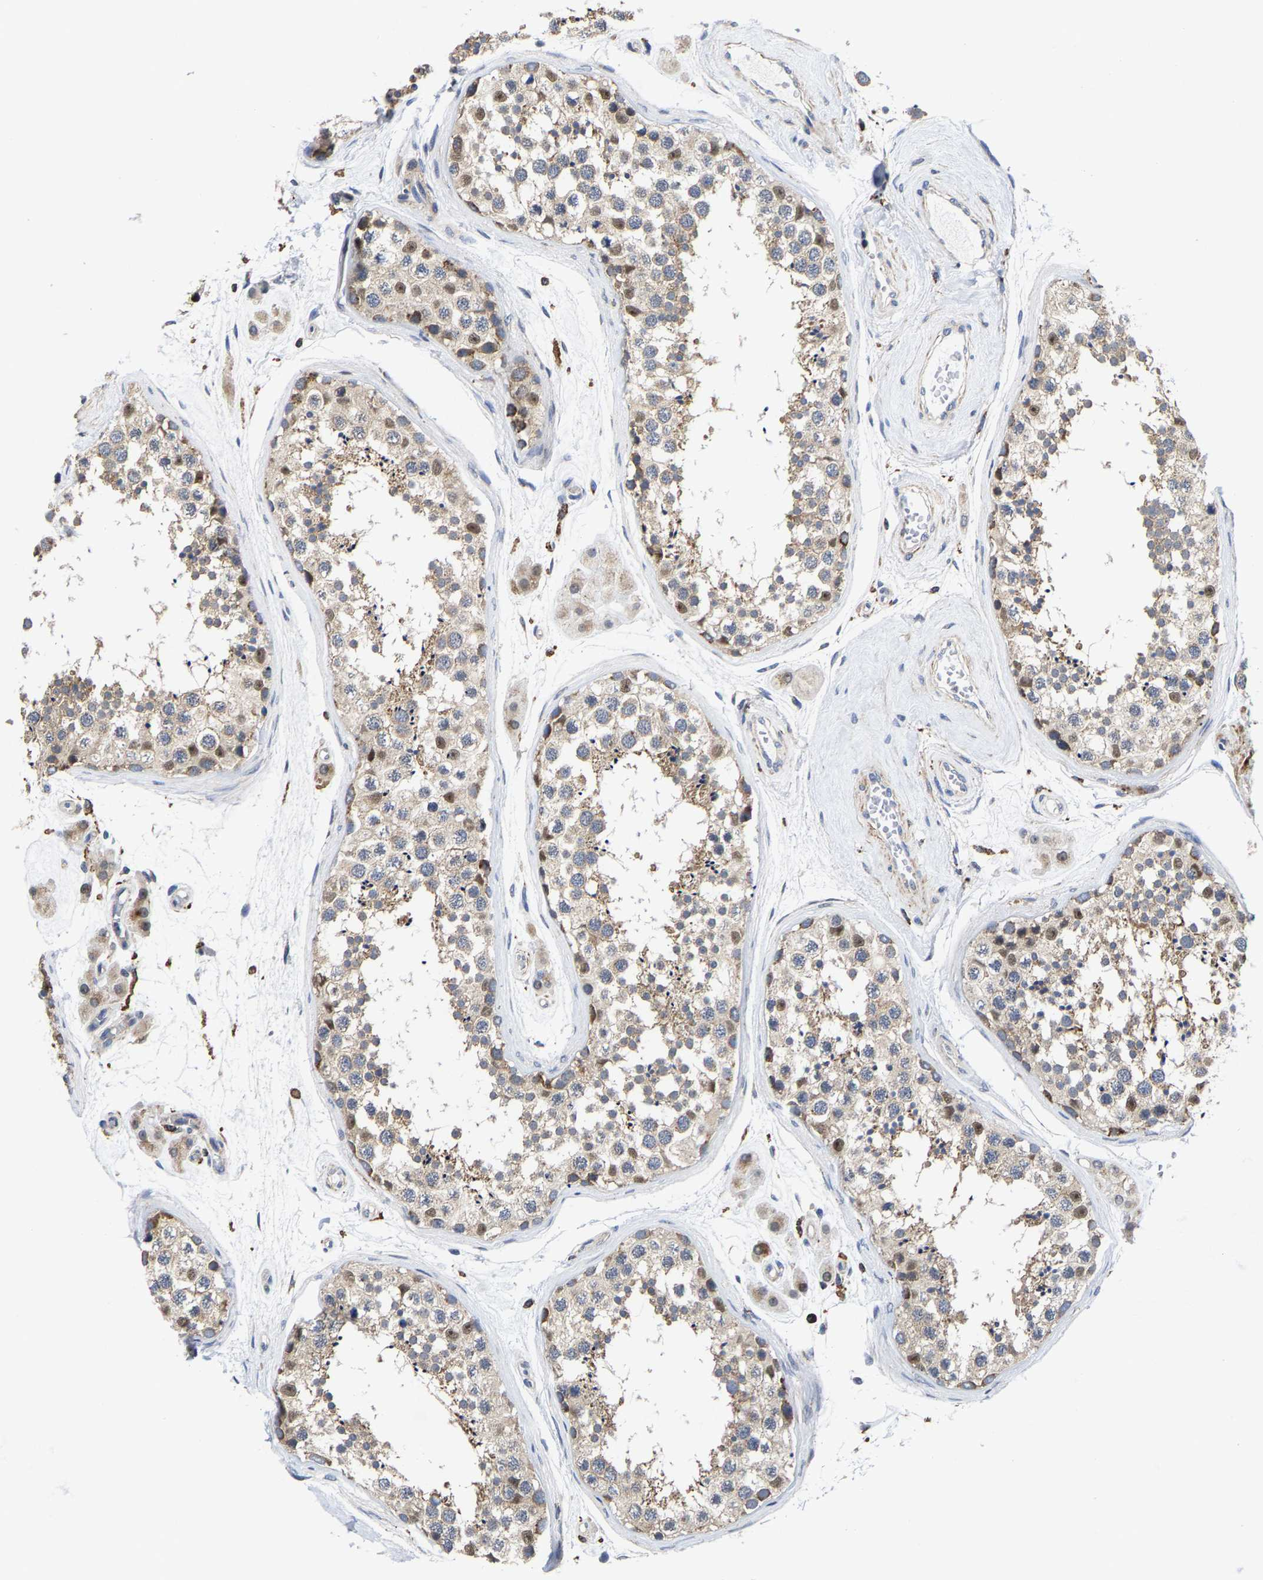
{"staining": {"intensity": "moderate", "quantity": "25%-75%", "location": "cytoplasmic/membranous,nuclear"}, "tissue": "testis", "cell_type": "Cells in seminiferous ducts", "image_type": "normal", "snomed": [{"axis": "morphology", "description": "Normal tissue, NOS"}, {"axis": "topography", "description": "Testis"}], "caption": "Testis stained with DAB immunohistochemistry (IHC) reveals medium levels of moderate cytoplasmic/membranous,nuclear positivity in about 25%-75% of cells in seminiferous ducts. The staining was performed using DAB to visualize the protein expression in brown, while the nuclei were stained in blue with hematoxylin (Magnification: 20x).", "gene": "PFKFB3", "patient": {"sex": "male", "age": 56}}